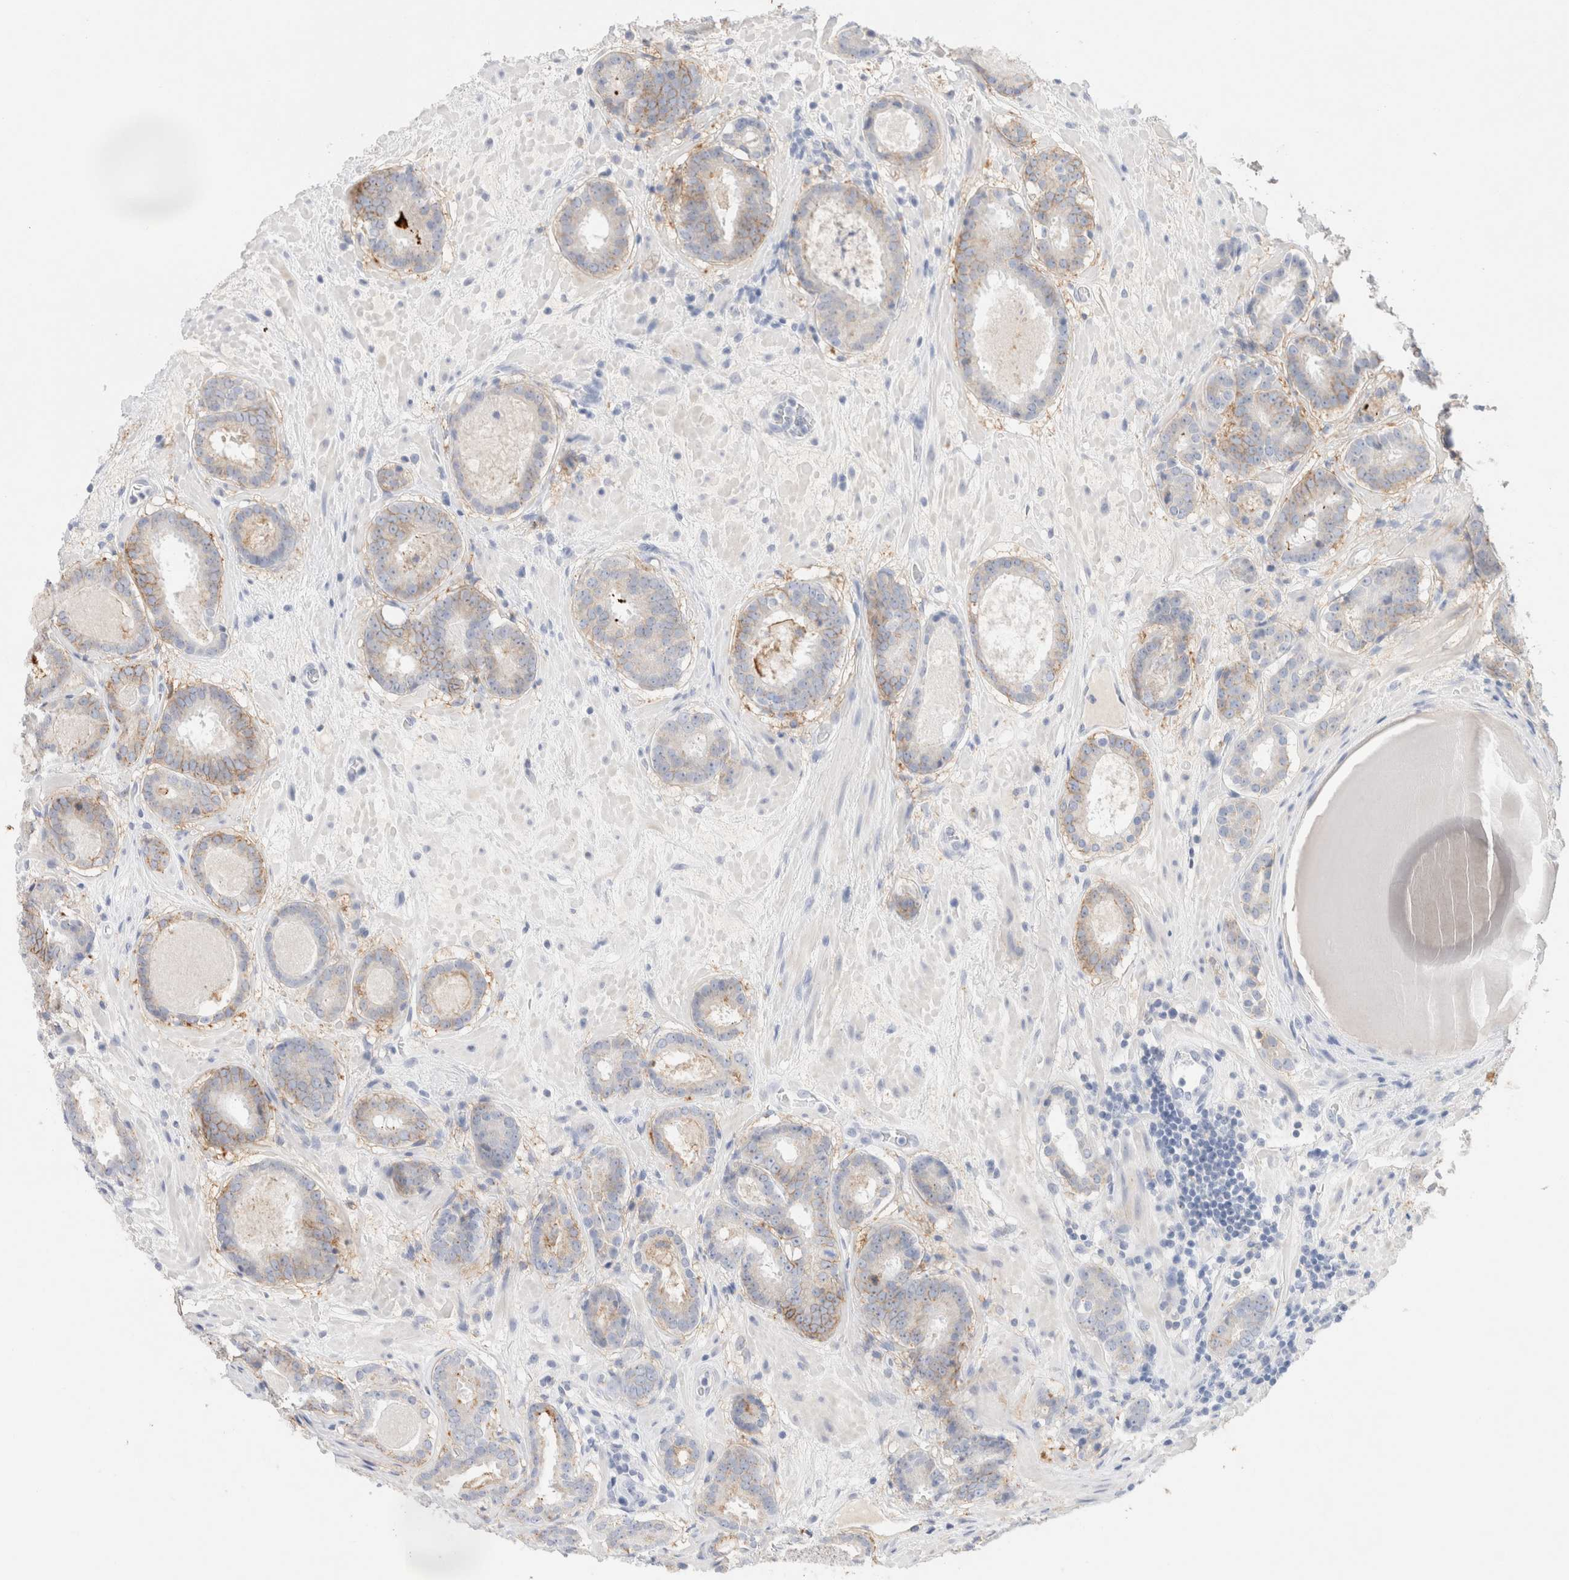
{"staining": {"intensity": "moderate", "quantity": "25%-75%", "location": "cytoplasmic/membranous"}, "tissue": "prostate cancer", "cell_type": "Tumor cells", "image_type": "cancer", "snomed": [{"axis": "morphology", "description": "Adenocarcinoma, Low grade"}, {"axis": "topography", "description": "Prostate"}], "caption": "Immunohistochemistry micrograph of prostate cancer (adenocarcinoma (low-grade)) stained for a protein (brown), which displays medium levels of moderate cytoplasmic/membranous expression in approximately 25%-75% of tumor cells.", "gene": "EPCAM", "patient": {"sex": "male", "age": 69}}